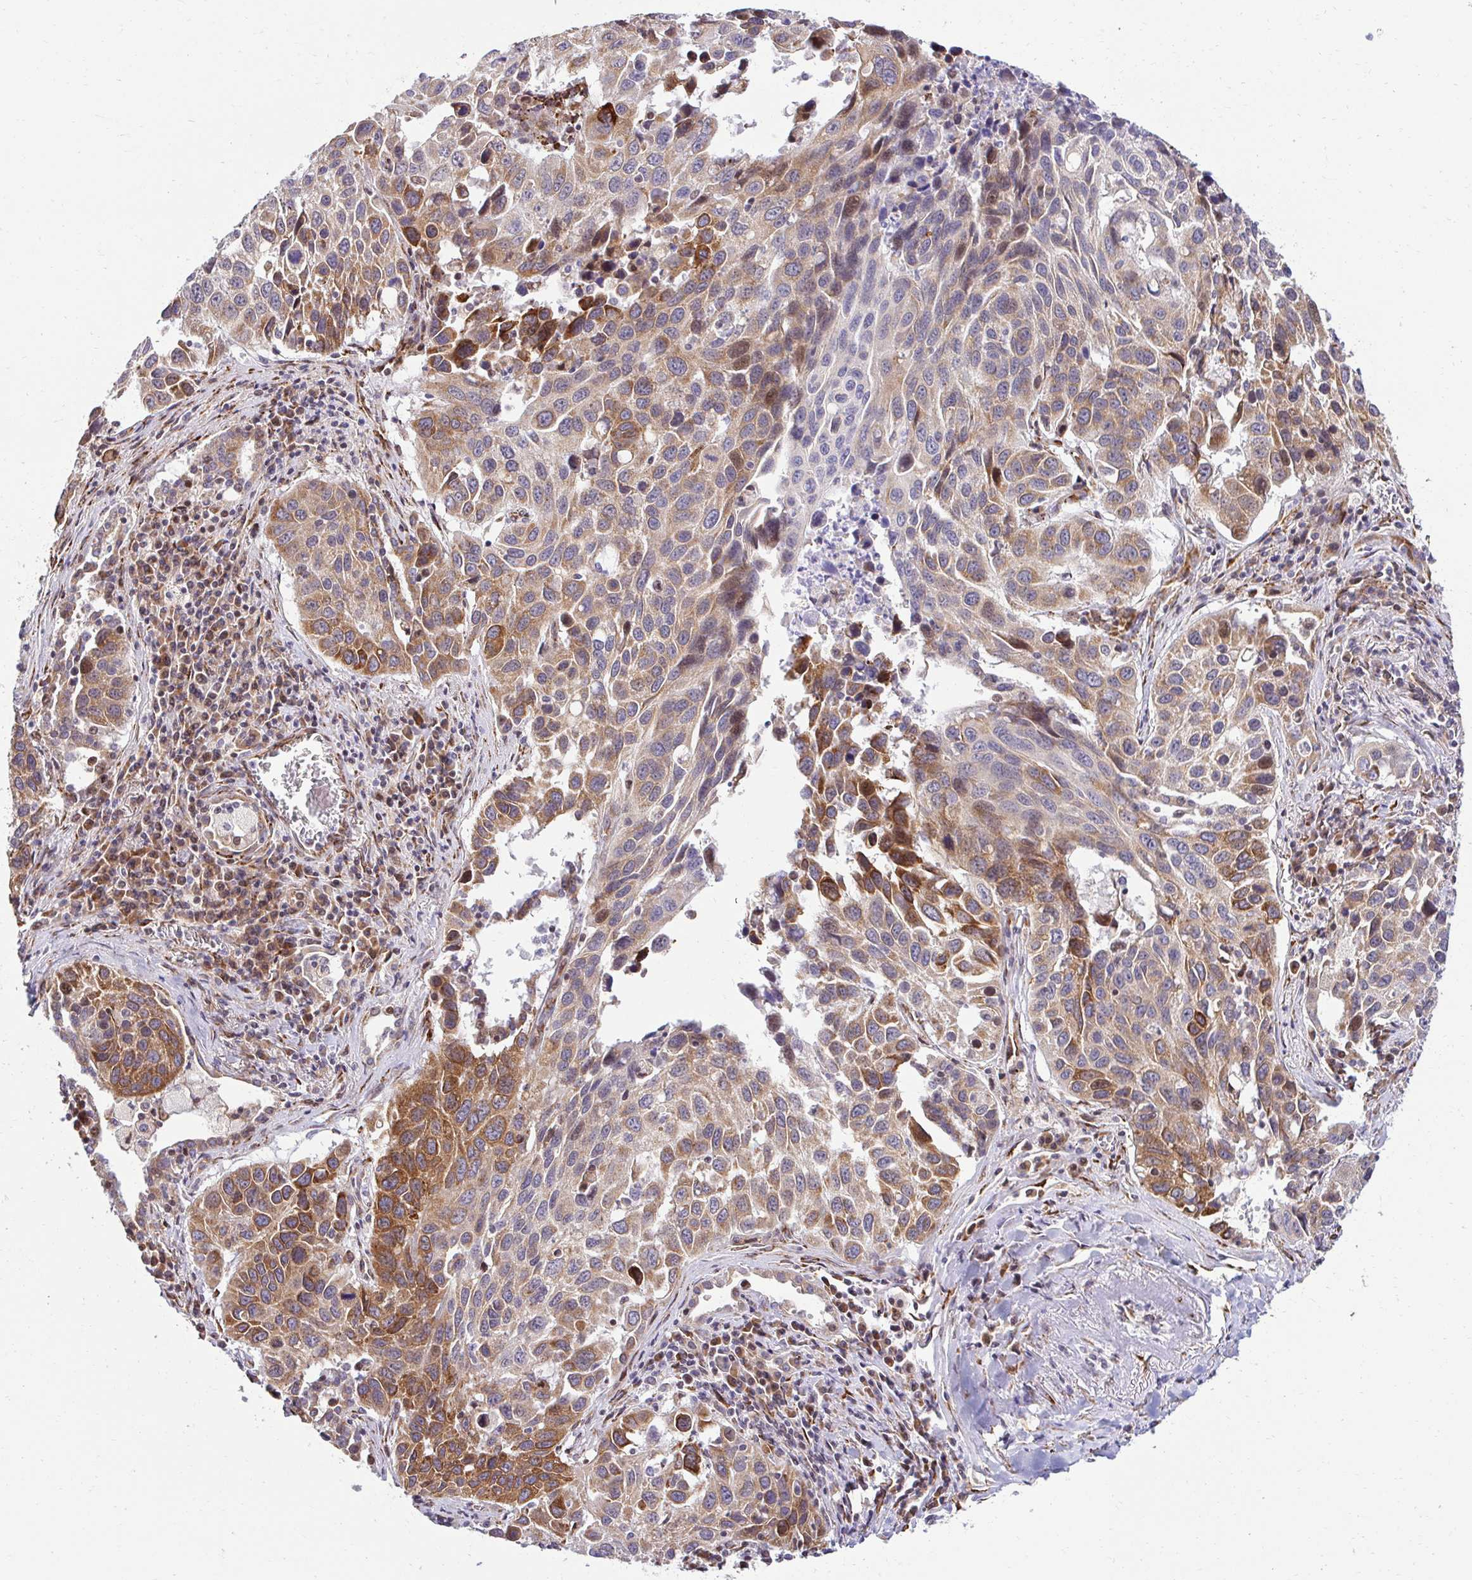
{"staining": {"intensity": "moderate", "quantity": ">75%", "location": "cytoplasmic/membranous"}, "tissue": "lung cancer", "cell_type": "Tumor cells", "image_type": "cancer", "snomed": [{"axis": "morphology", "description": "Squamous cell carcinoma, NOS"}, {"axis": "topography", "description": "Lung"}], "caption": "High-magnification brightfield microscopy of lung squamous cell carcinoma stained with DAB (brown) and counterstained with hematoxylin (blue). tumor cells exhibit moderate cytoplasmic/membranous staining is seen in about>75% of cells.", "gene": "HPS1", "patient": {"sex": "female", "age": 61}}